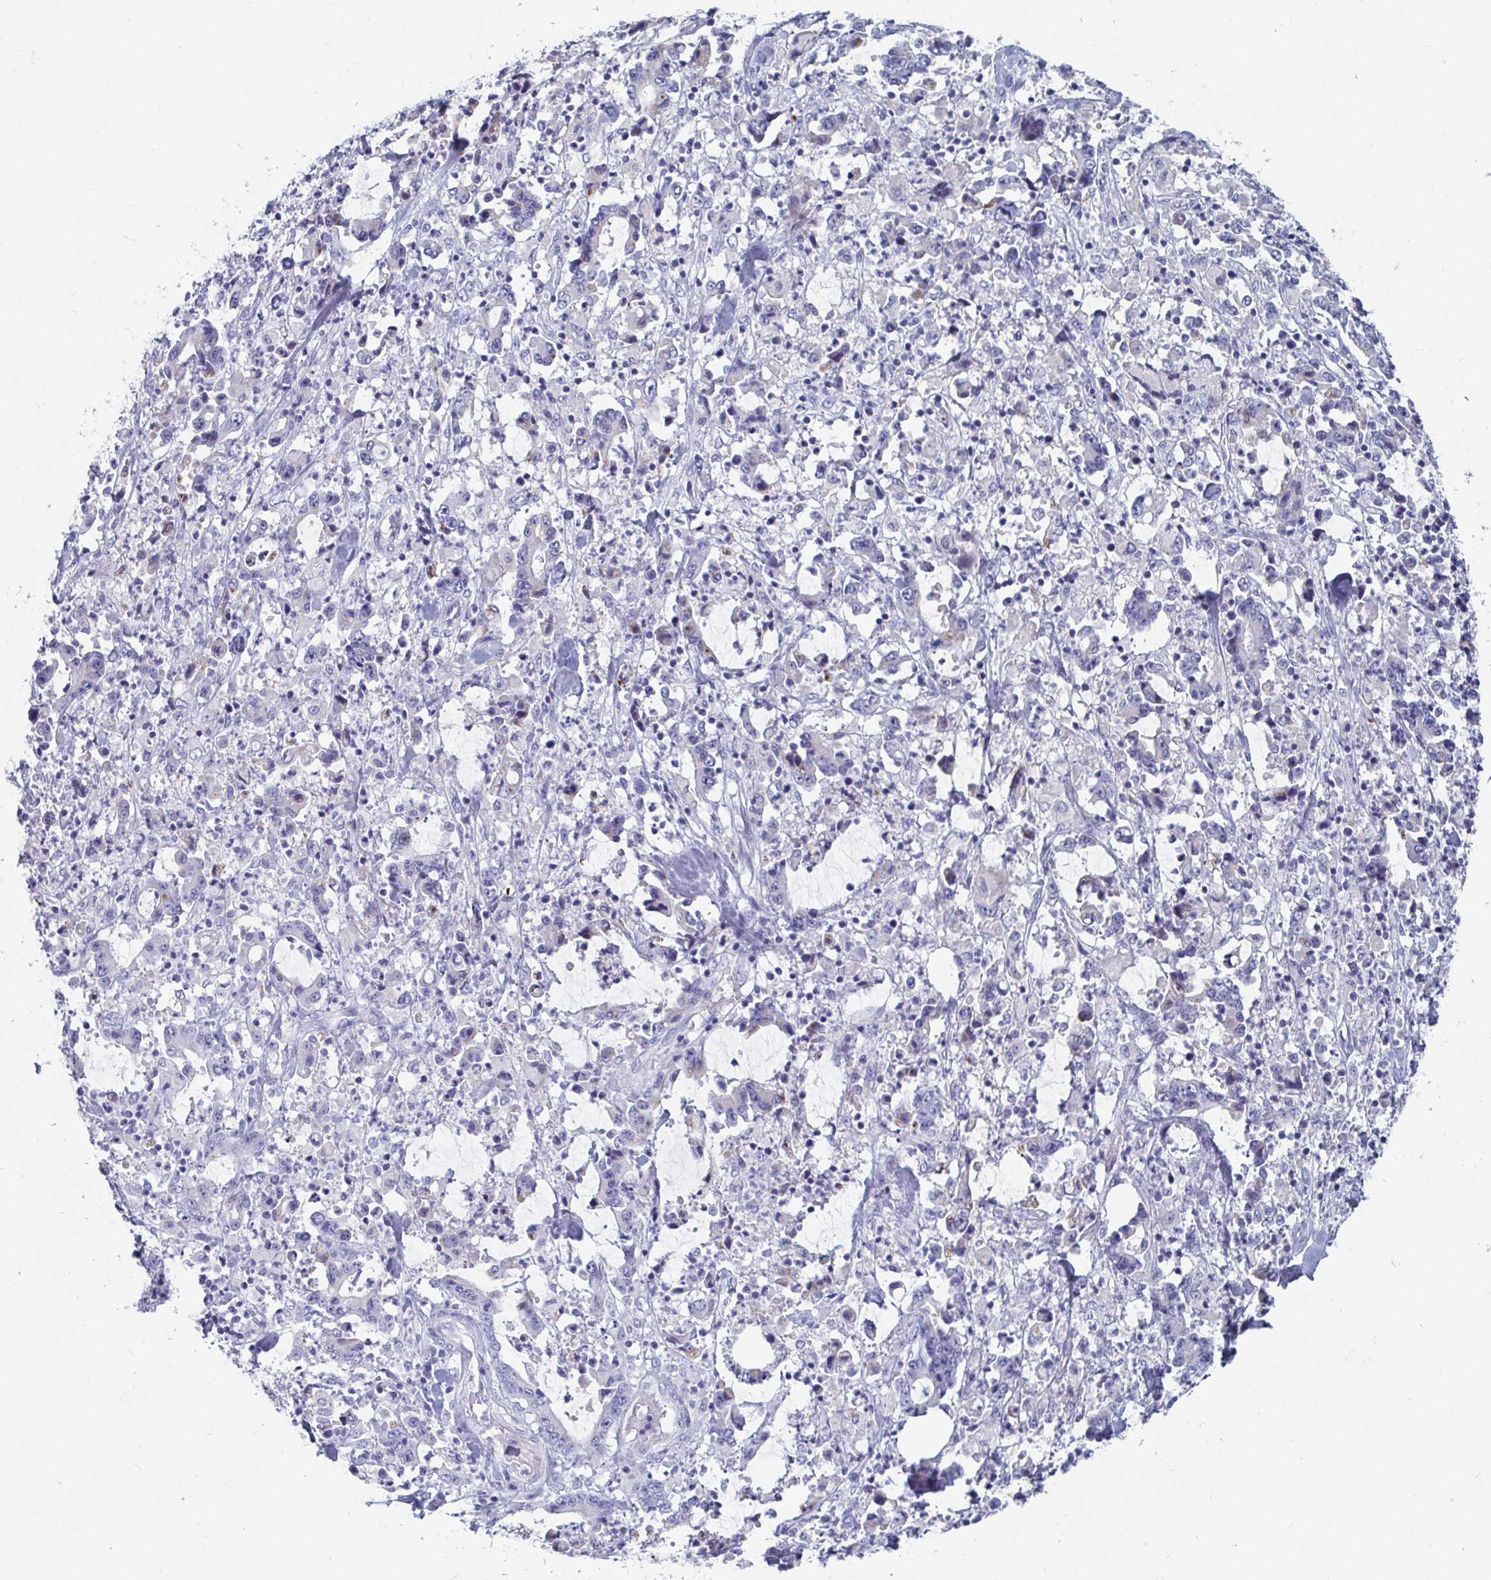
{"staining": {"intensity": "negative", "quantity": "none", "location": "none"}, "tissue": "stomach cancer", "cell_type": "Tumor cells", "image_type": "cancer", "snomed": [{"axis": "morphology", "description": "Adenocarcinoma, NOS"}, {"axis": "topography", "description": "Stomach, upper"}], "caption": "Adenocarcinoma (stomach) stained for a protein using IHC exhibits no positivity tumor cells.", "gene": "ZFP82", "patient": {"sex": "male", "age": 68}}